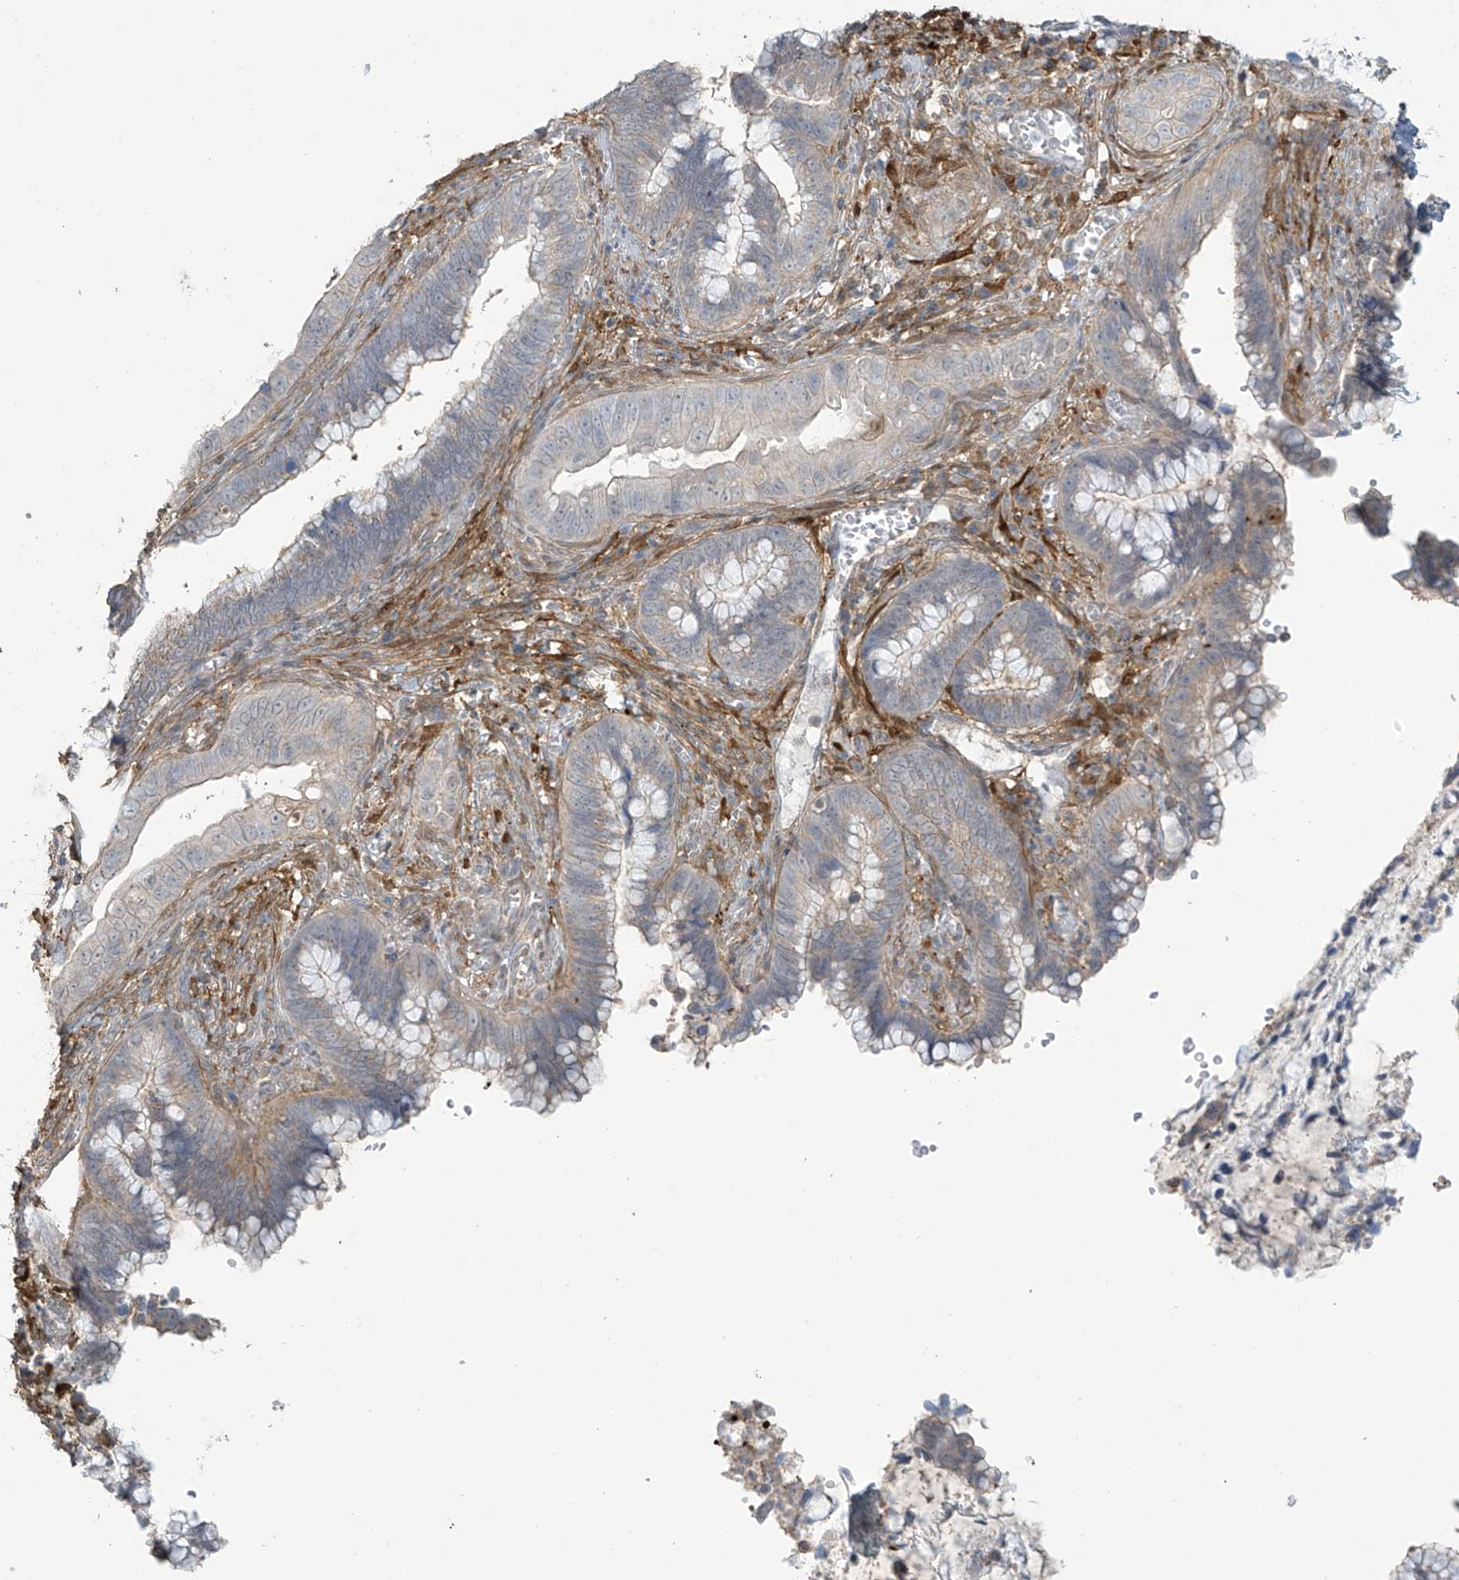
{"staining": {"intensity": "weak", "quantity": "<25%", "location": "cytoplasmic/membranous"}, "tissue": "cervical cancer", "cell_type": "Tumor cells", "image_type": "cancer", "snomed": [{"axis": "morphology", "description": "Adenocarcinoma, NOS"}, {"axis": "topography", "description": "Cervix"}], "caption": "Immunohistochemistry micrograph of cervical cancer stained for a protein (brown), which shows no positivity in tumor cells. (DAB (3,3'-diaminobenzidine) immunohistochemistry (IHC) visualized using brightfield microscopy, high magnification).", "gene": "TAGAP", "patient": {"sex": "female", "age": 44}}